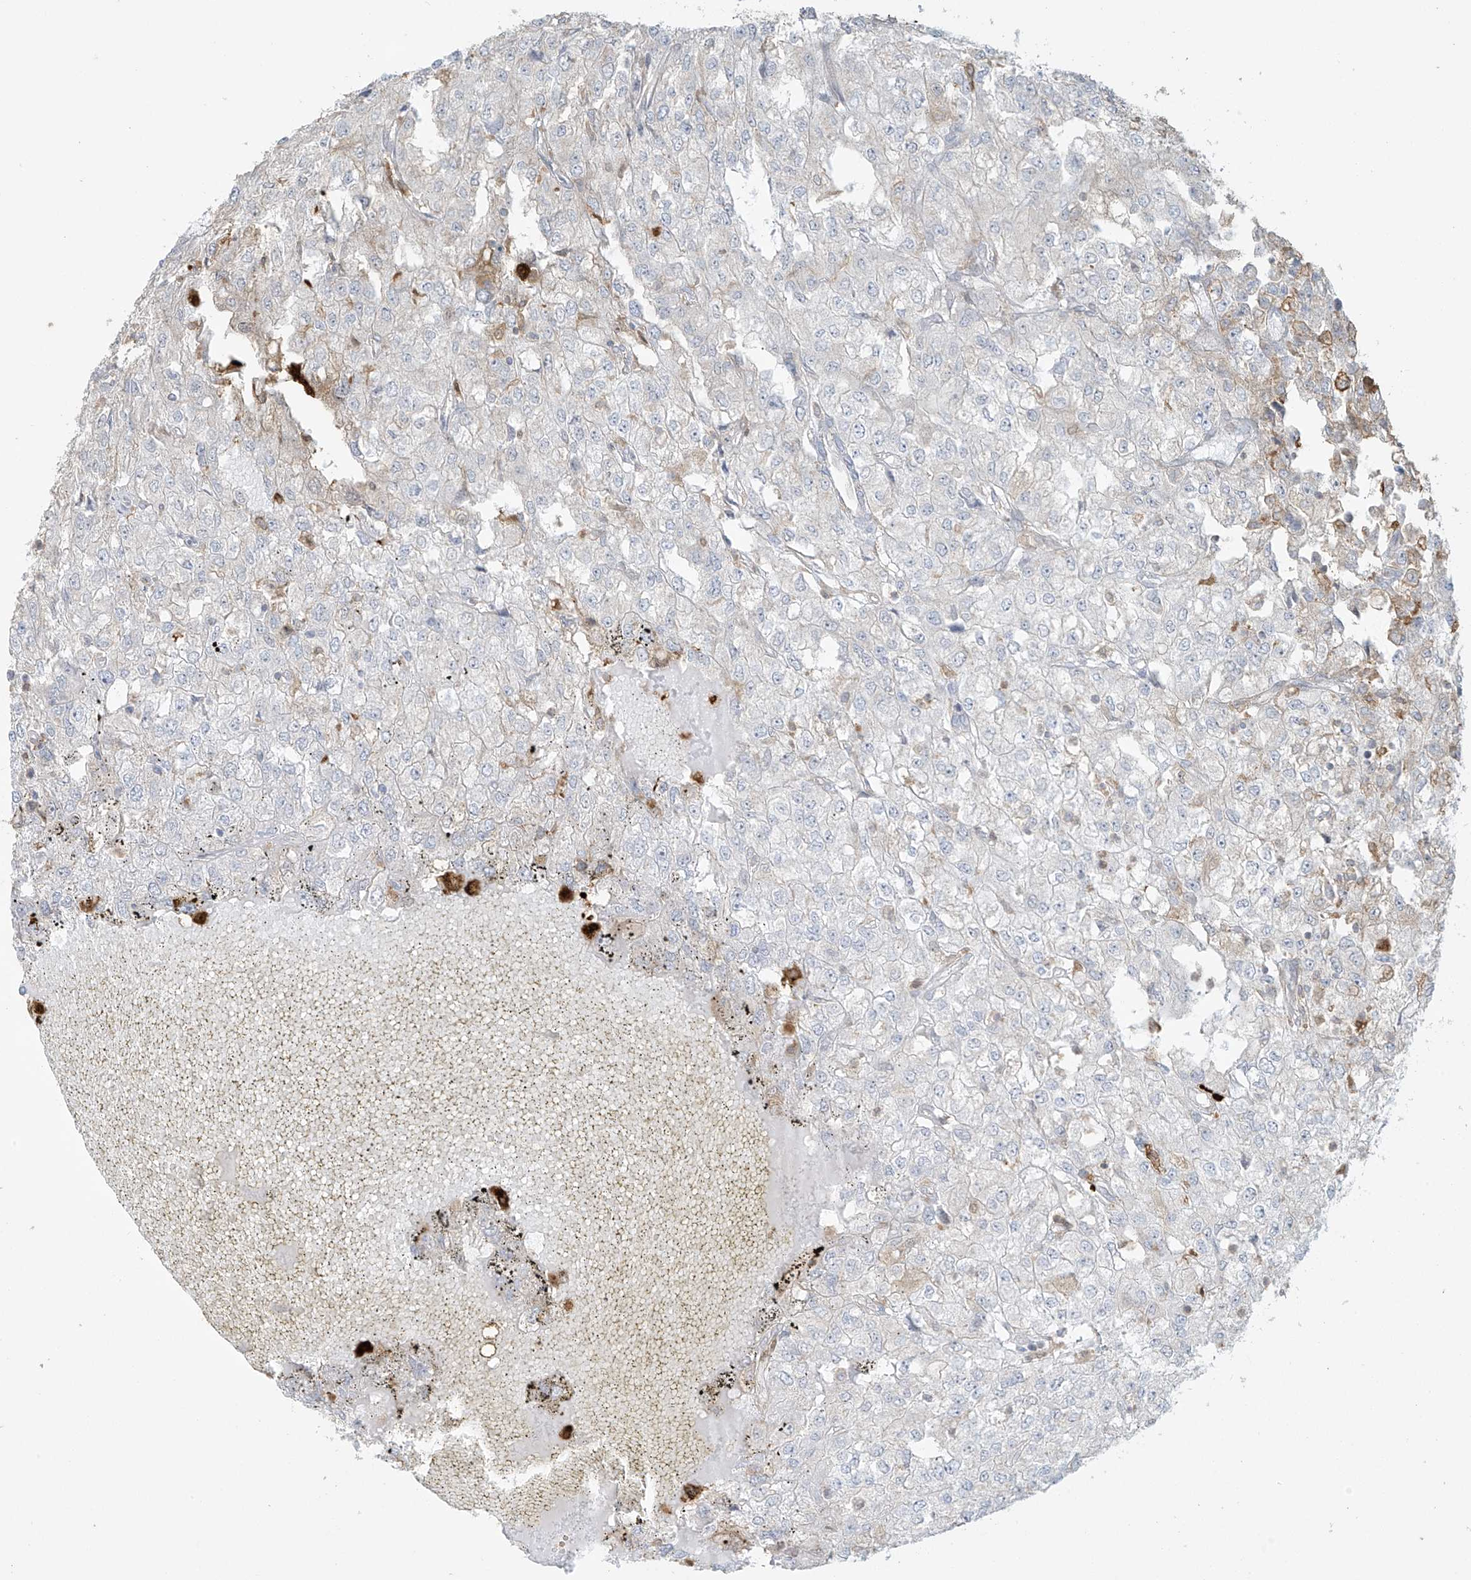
{"staining": {"intensity": "negative", "quantity": "none", "location": "none"}, "tissue": "renal cancer", "cell_type": "Tumor cells", "image_type": "cancer", "snomed": [{"axis": "morphology", "description": "Adenocarcinoma, NOS"}, {"axis": "topography", "description": "Kidney"}], "caption": "The immunohistochemistry image has no significant expression in tumor cells of adenocarcinoma (renal) tissue. Nuclei are stained in blue.", "gene": "TAGAP", "patient": {"sex": "female", "age": 54}}